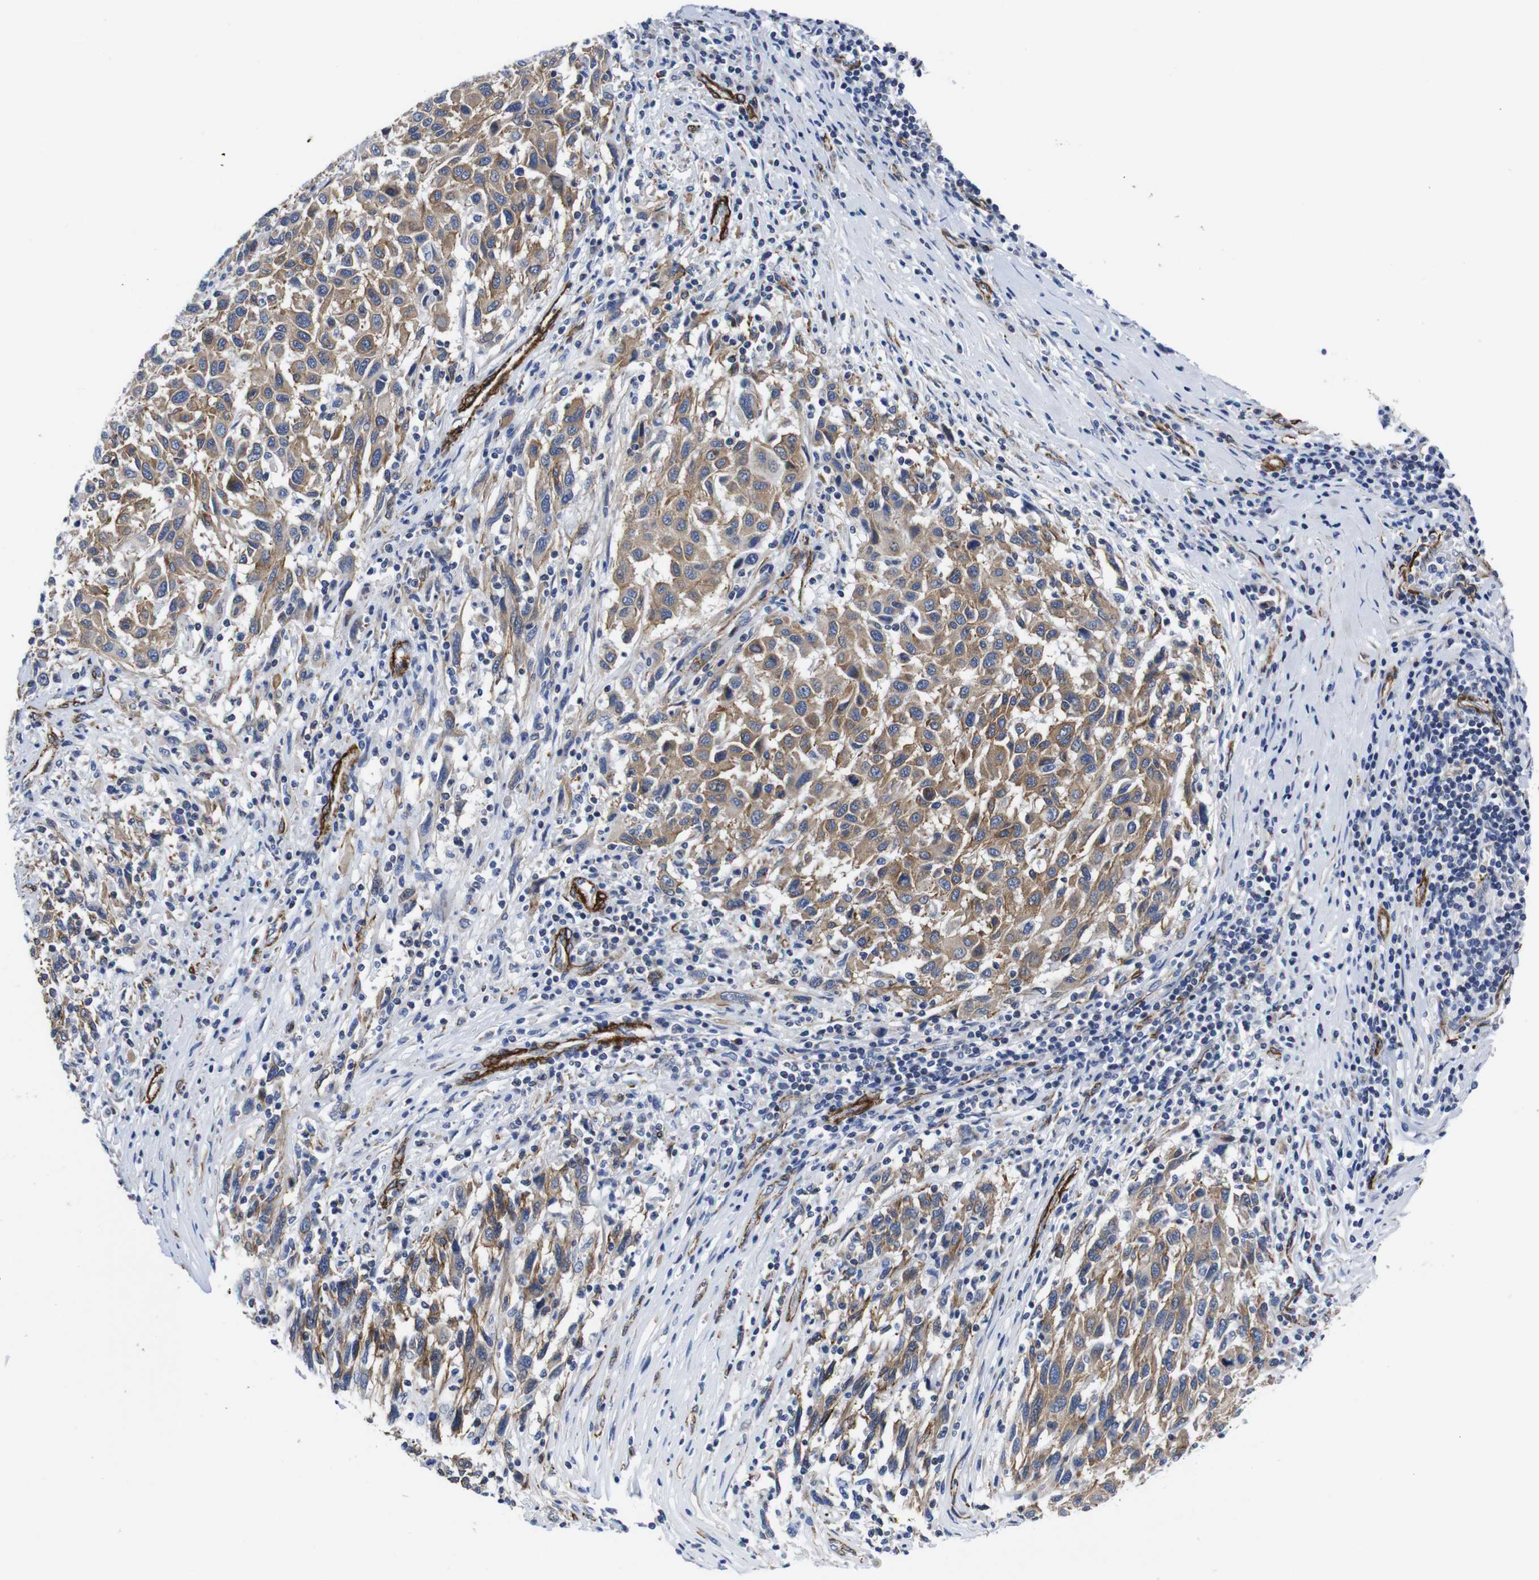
{"staining": {"intensity": "moderate", "quantity": ">75%", "location": "cytoplasmic/membranous"}, "tissue": "melanoma", "cell_type": "Tumor cells", "image_type": "cancer", "snomed": [{"axis": "morphology", "description": "Malignant melanoma, Metastatic site"}, {"axis": "topography", "description": "Lymph node"}], "caption": "A histopathology image of melanoma stained for a protein displays moderate cytoplasmic/membranous brown staining in tumor cells. The staining was performed using DAB (3,3'-diaminobenzidine), with brown indicating positive protein expression. Nuclei are stained blue with hematoxylin.", "gene": "WNT10A", "patient": {"sex": "male", "age": 61}}